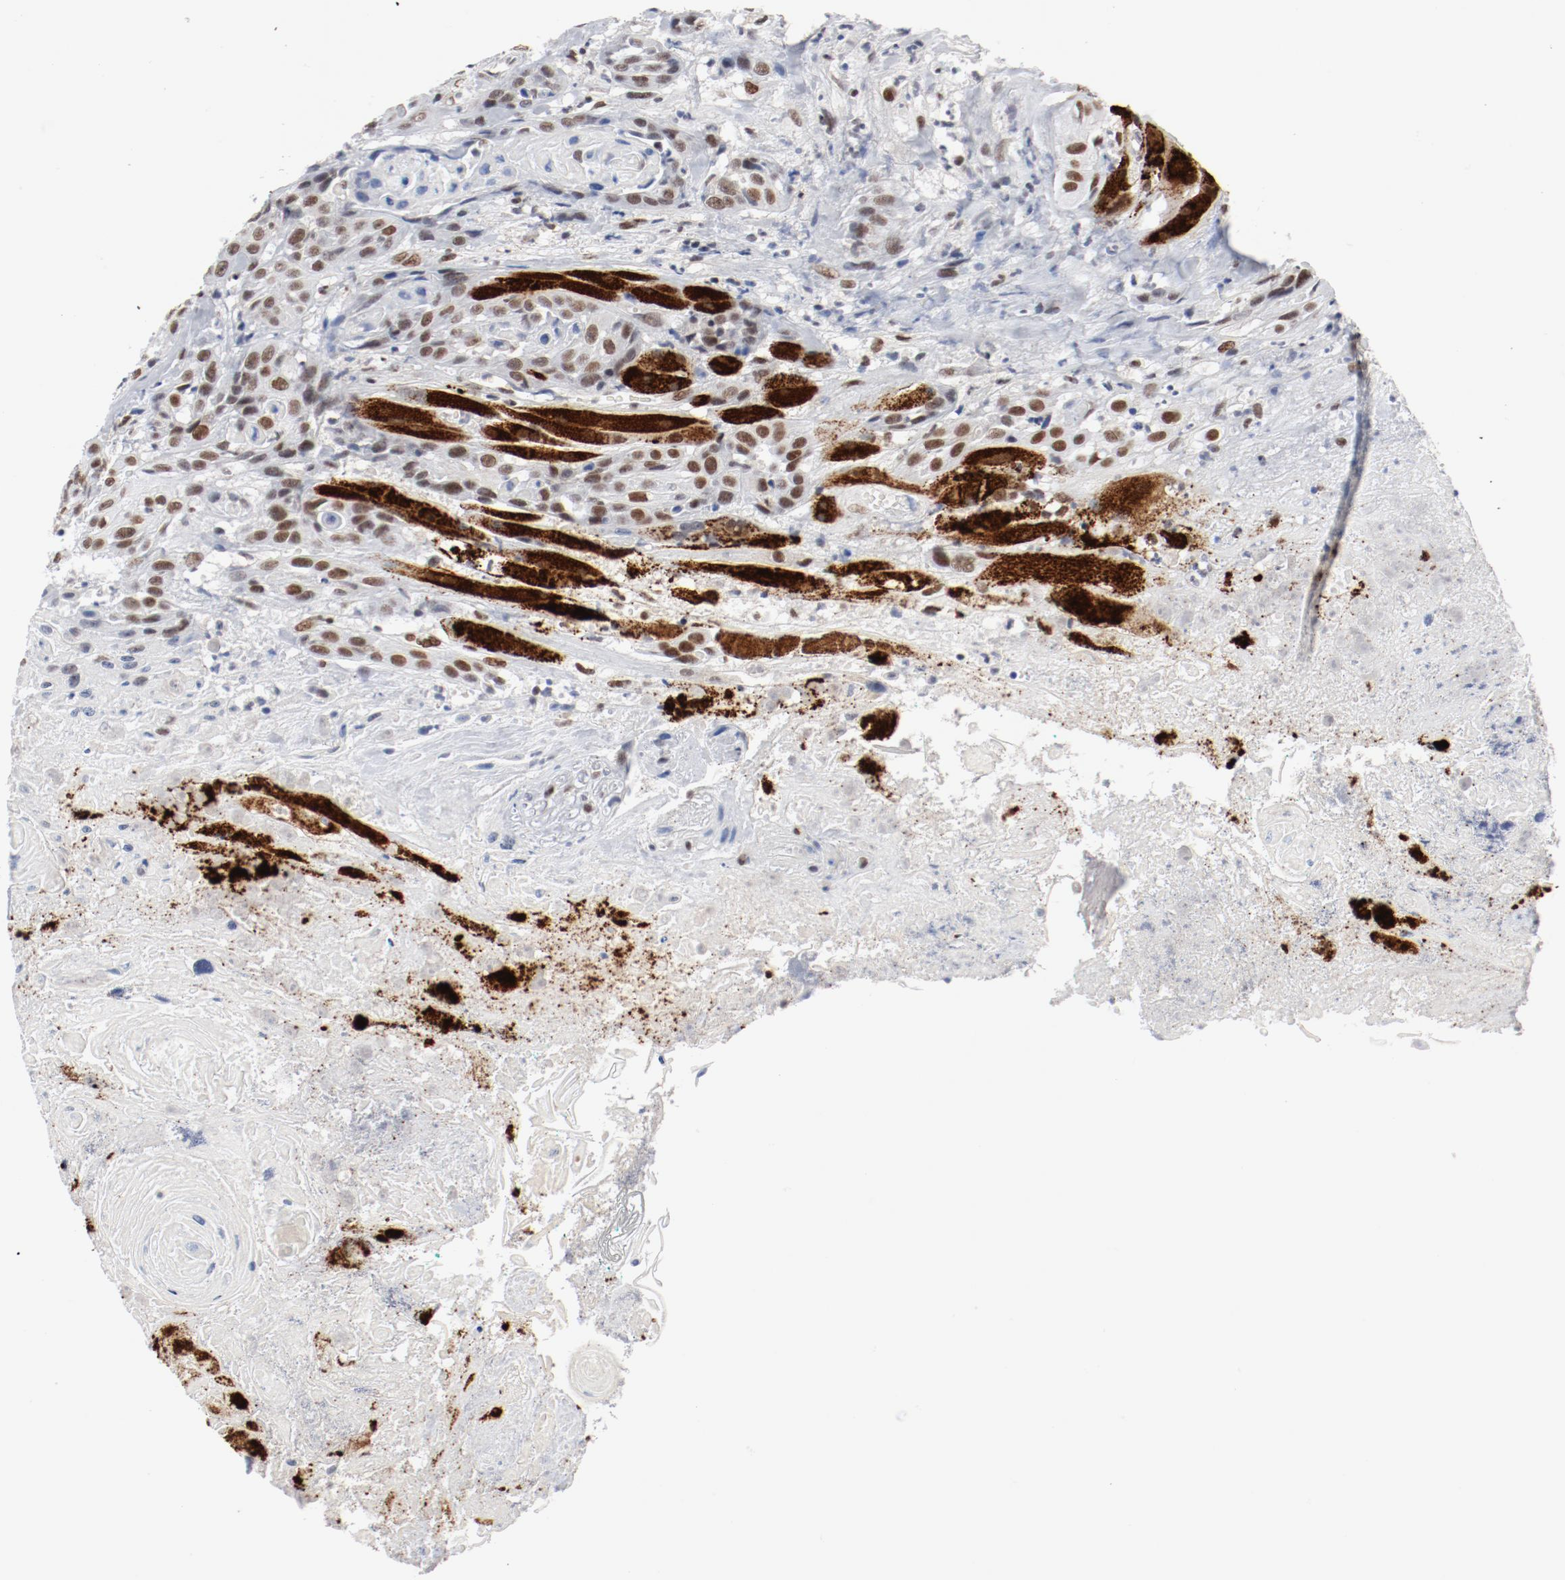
{"staining": {"intensity": "moderate", "quantity": ">75%", "location": "nuclear"}, "tissue": "head and neck cancer", "cell_type": "Tumor cells", "image_type": "cancer", "snomed": [{"axis": "morphology", "description": "Squamous cell carcinoma, NOS"}, {"axis": "topography", "description": "Head-Neck"}], "caption": "Protein analysis of head and neck squamous cell carcinoma tissue exhibits moderate nuclear expression in approximately >75% of tumor cells.", "gene": "ARNT", "patient": {"sex": "female", "age": 84}}